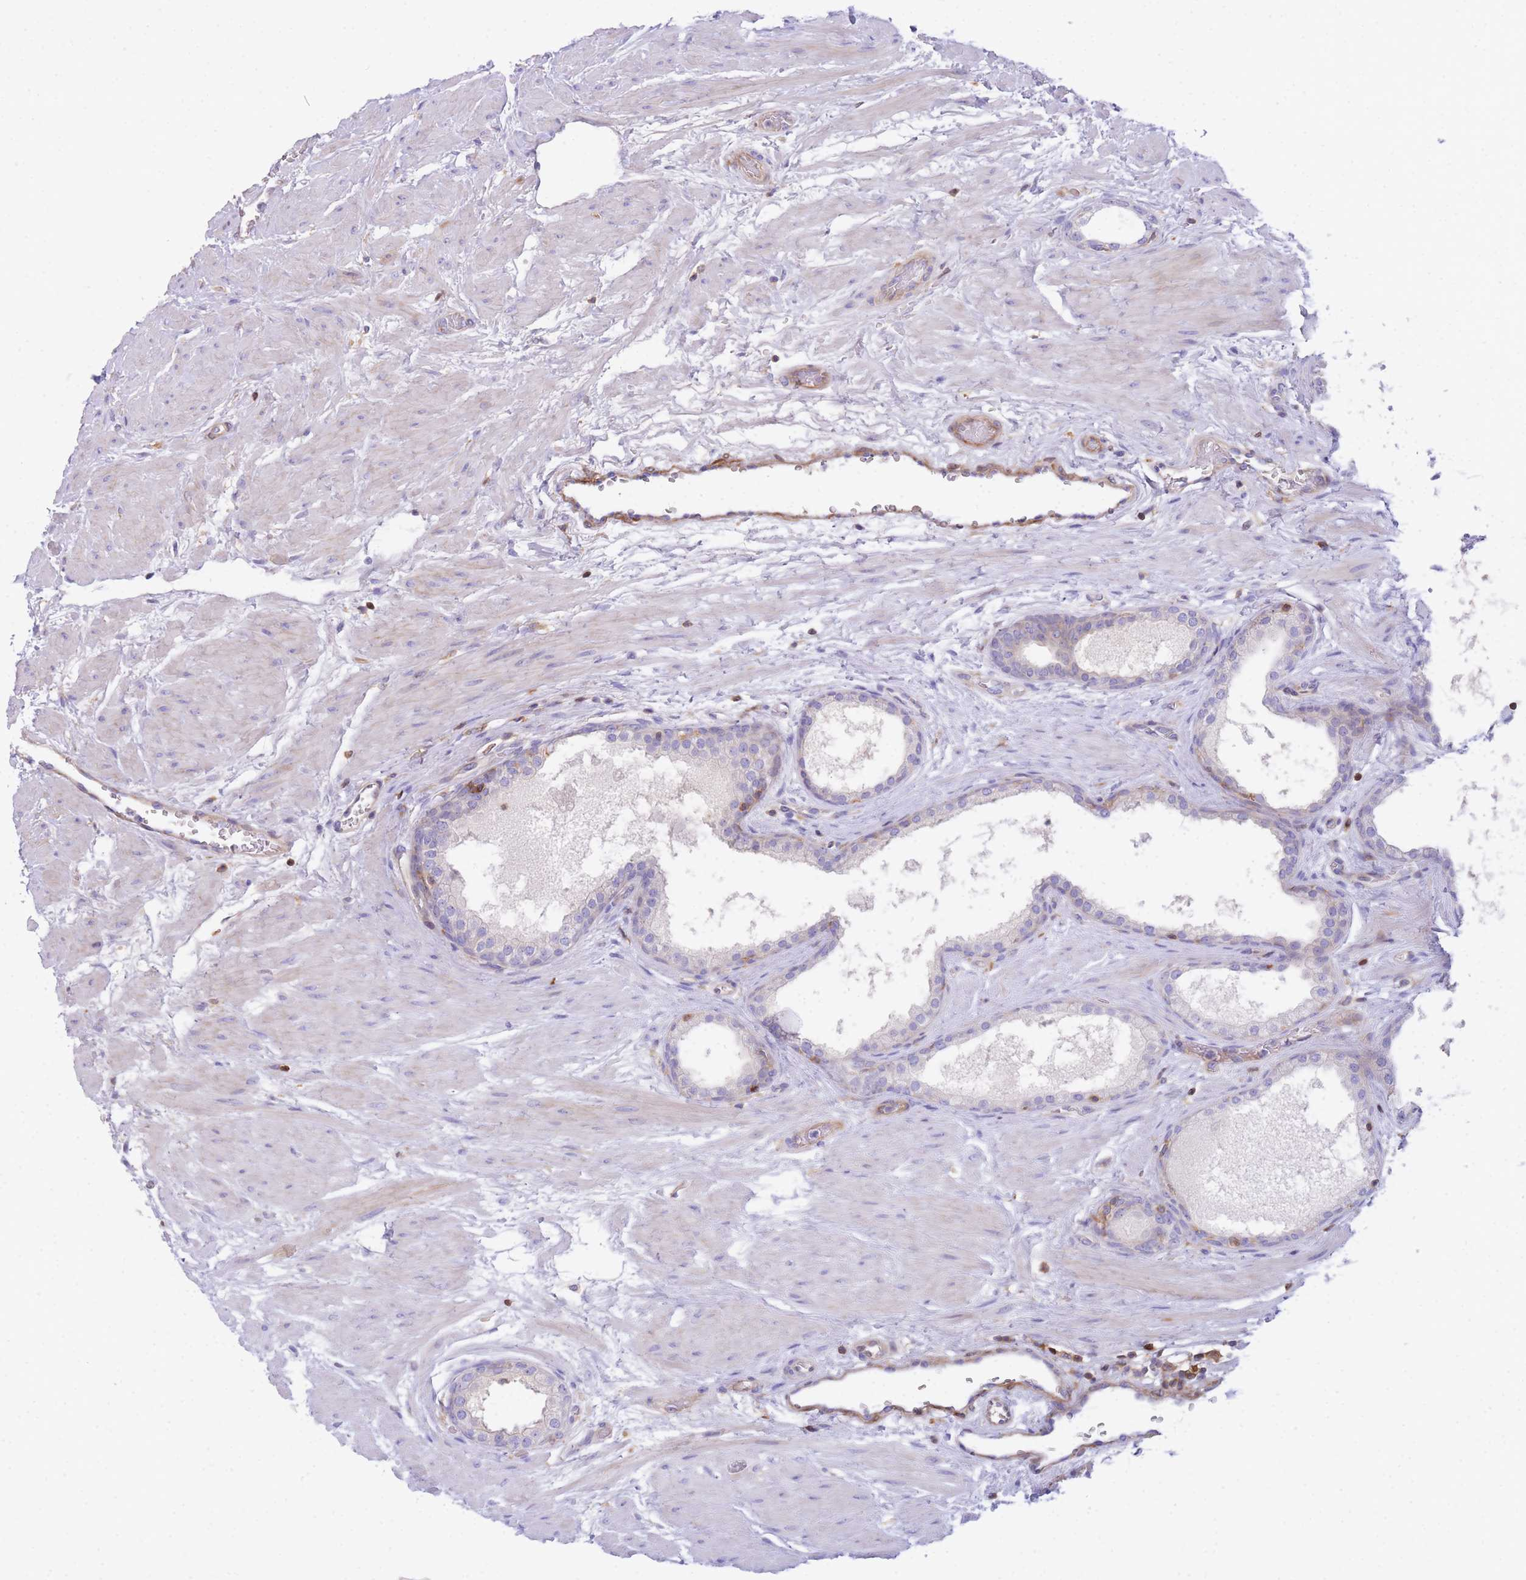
{"staining": {"intensity": "negative", "quantity": "none", "location": "none"}, "tissue": "prostate", "cell_type": "Glandular cells", "image_type": "normal", "snomed": [{"axis": "morphology", "description": "Normal tissue, NOS"}, {"axis": "topography", "description": "Prostate"}], "caption": "Glandular cells show no significant protein positivity in normal prostate. The staining is performed using DAB brown chromogen with nuclei counter-stained in using hematoxylin.", "gene": "FBN3", "patient": {"sex": "male", "age": 48}}